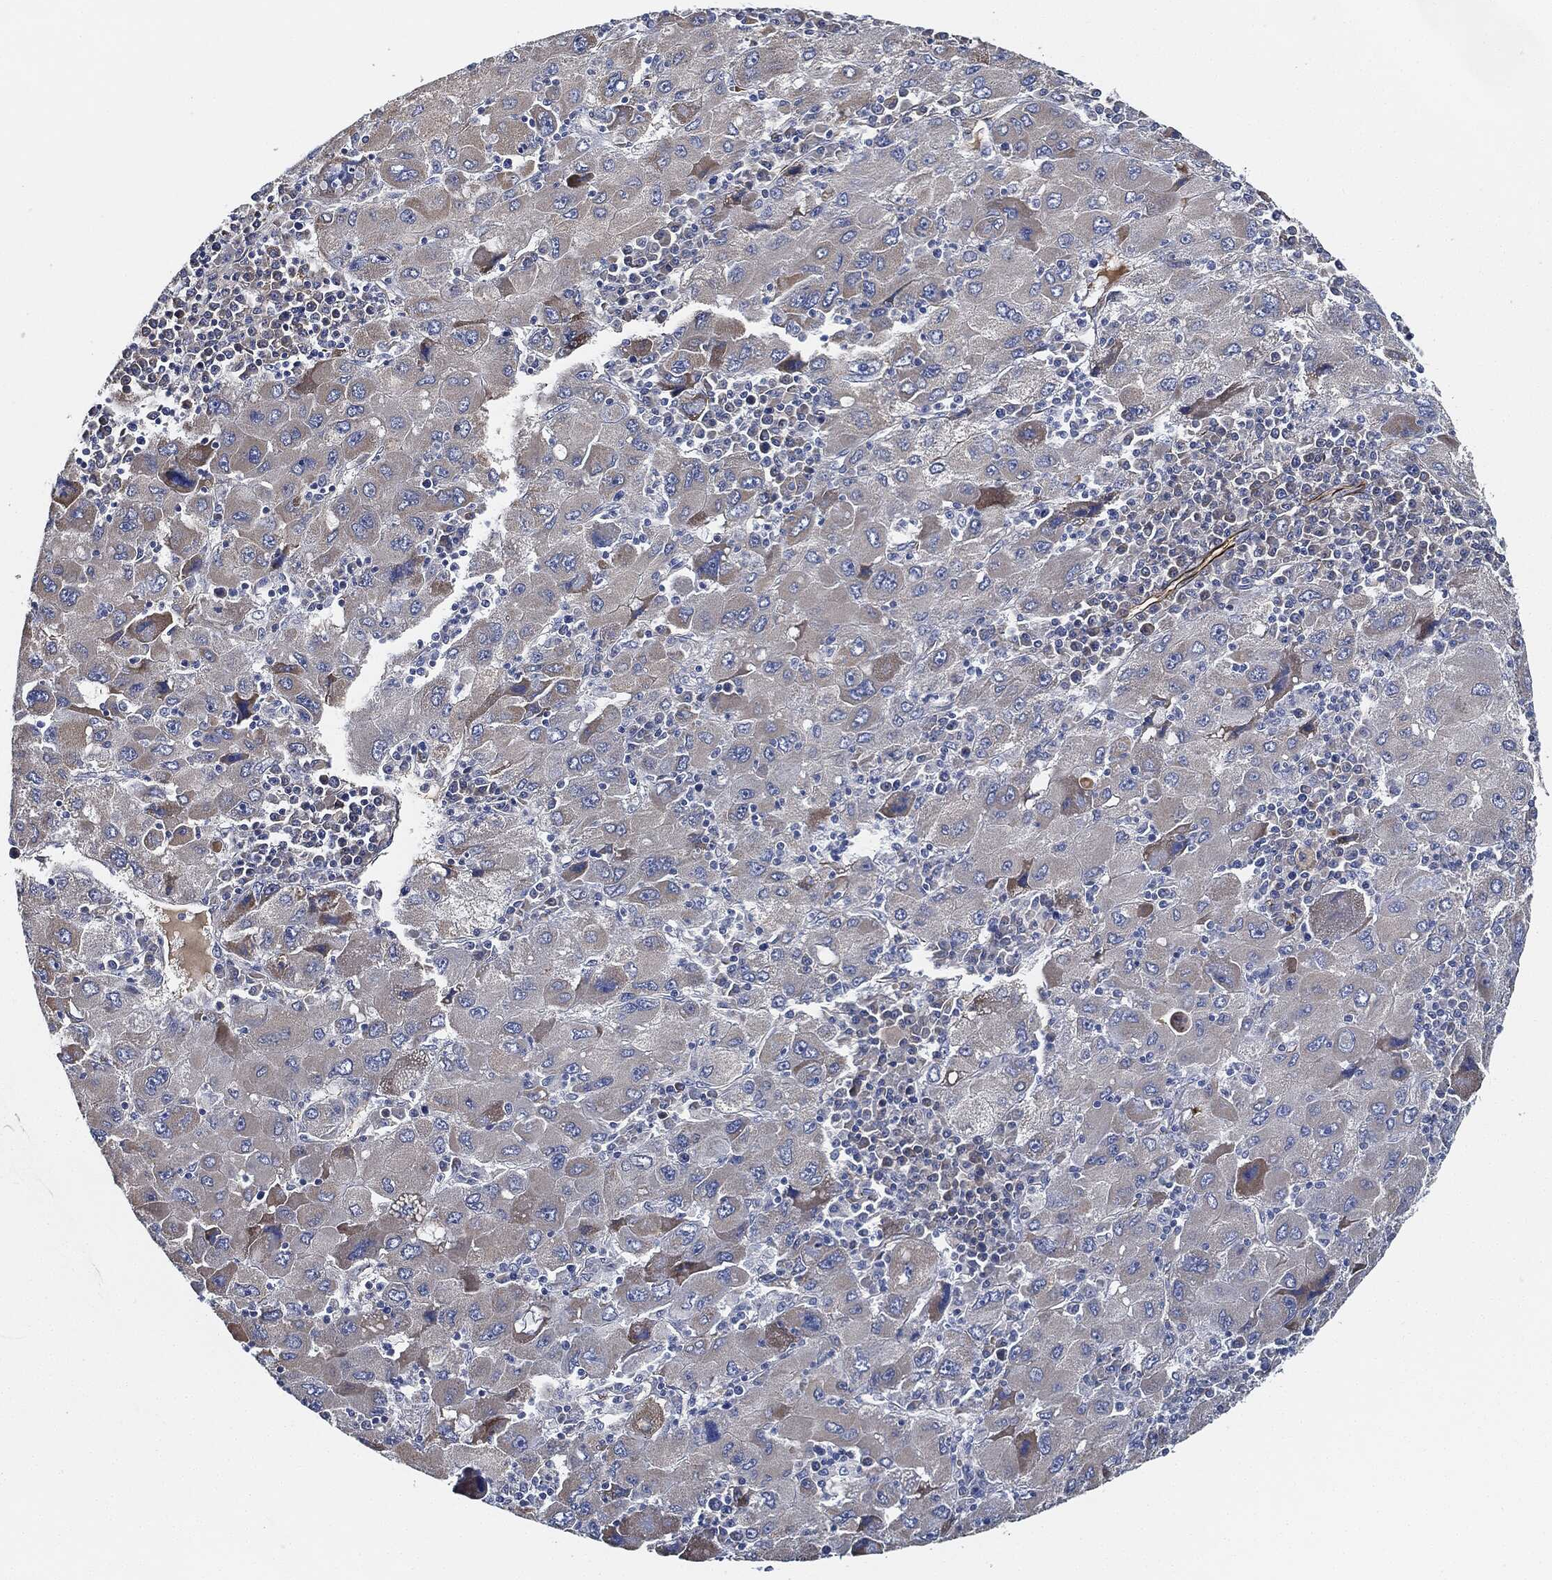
{"staining": {"intensity": "weak", "quantity": "<25%", "location": "cytoplasmic/membranous"}, "tissue": "liver cancer", "cell_type": "Tumor cells", "image_type": "cancer", "snomed": [{"axis": "morphology", "description": "Carcinoma, Hepatocellular, NOS"}, {"axis": "topography", "description": "Liver"}], "caption": "Immunohistochemistry (IHC) image of human liver hepatocellular carcinoma stained for a protein (brown), which demonstrates no staining in tumor cells. The staining was performed using DAB to visualize the protein expression in brown, while the nuclei were stained in blue with hematoxylin (Magnification: 20x).", "gene": "THSD1", "patient": {"sex": "male", "age": 75}}